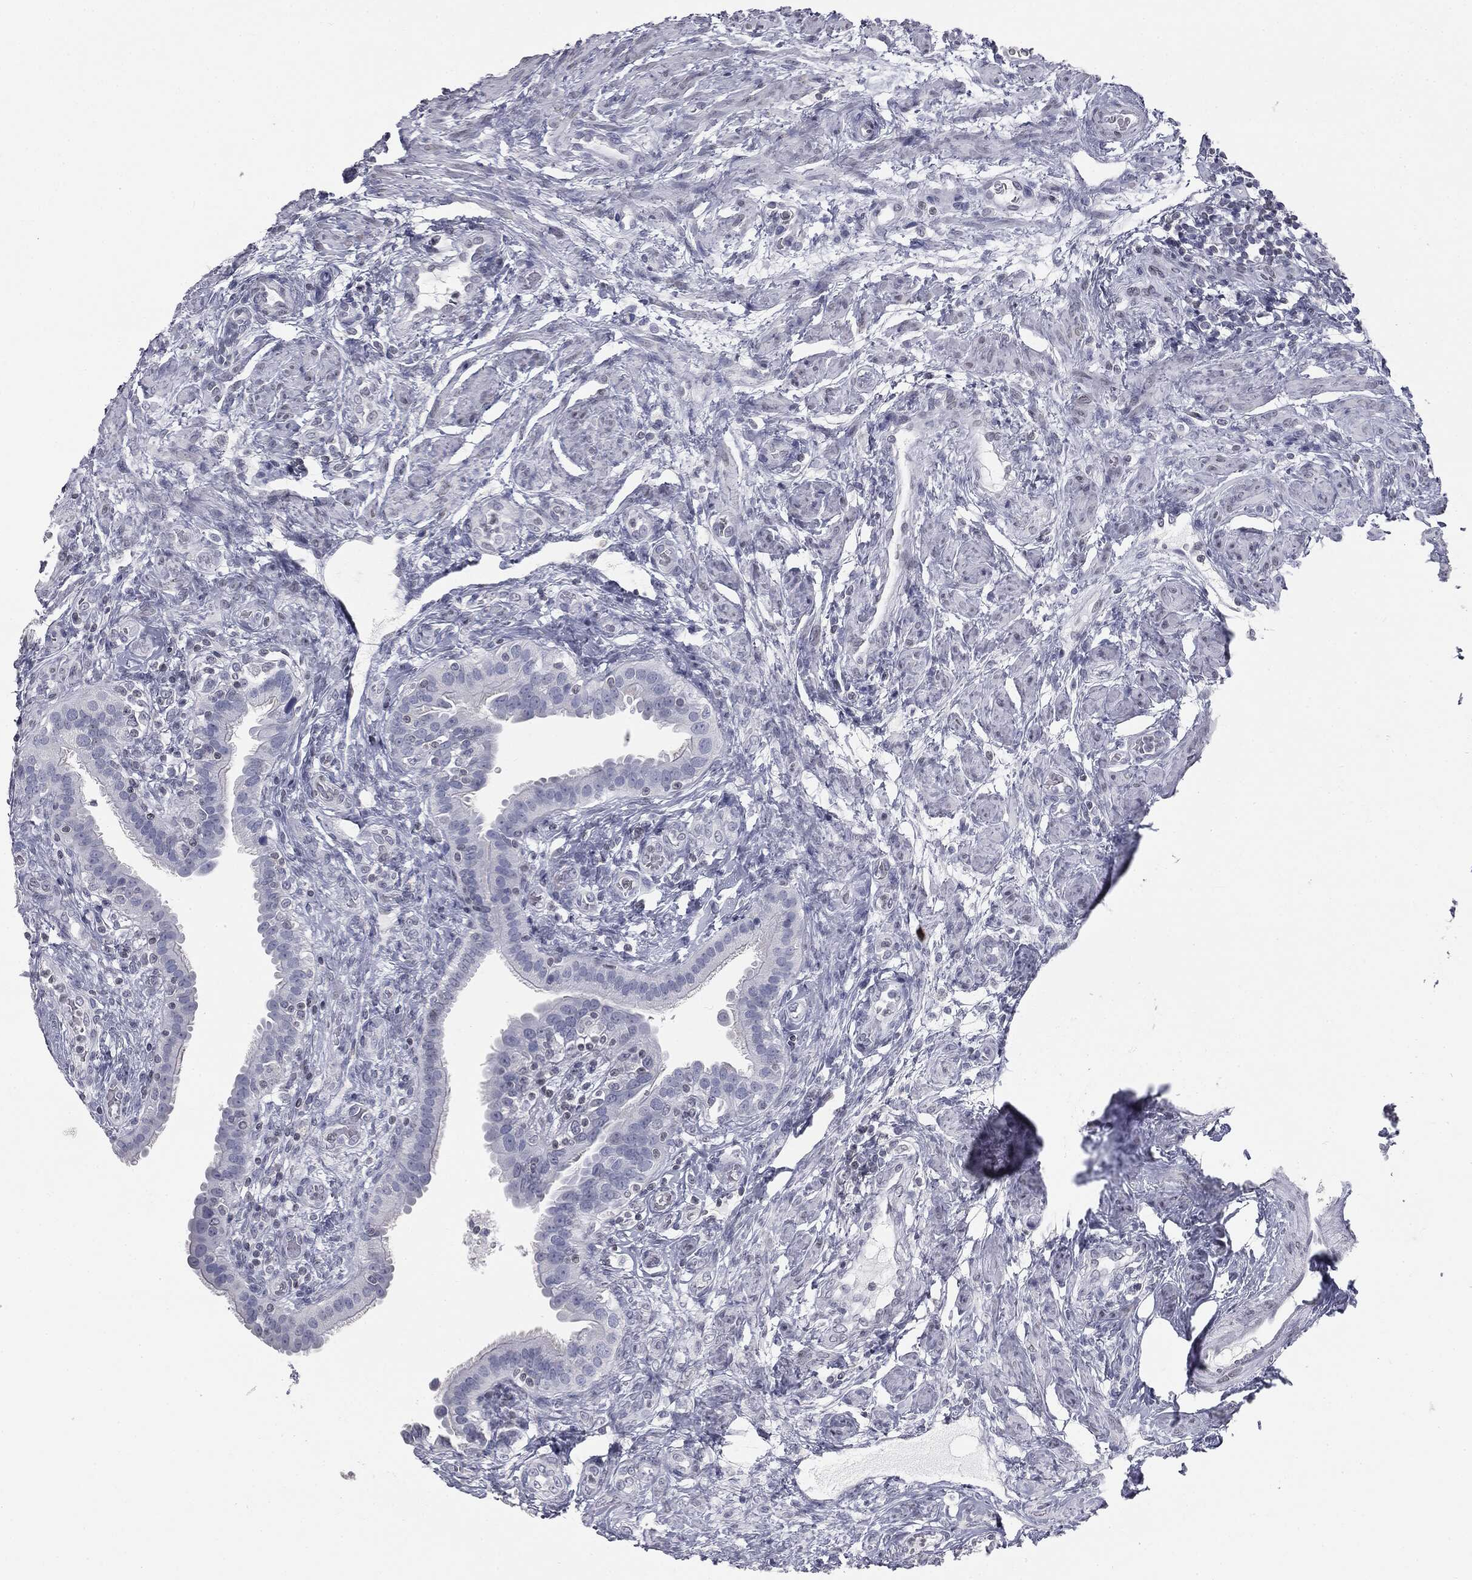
{"staining": {"intensity": "negative", "quantity": "none", "location": "none"}, "tissue": "fallopian tube", "cell_type": "Glandular cells", "image_type": "normal", "snomed": [{"axis": "morphology", "description": "Normal tissue, NOS"}, {"axis": "topography", "description": "Fallopian tube"}], "caption": "Immunohistochemistry histopathology image of normal fallopian tube stained for a protein (brown), which shows no staining in glandular cells.", "gene": "ALDOB", "patient": {"sex": "female", "age": 41}}